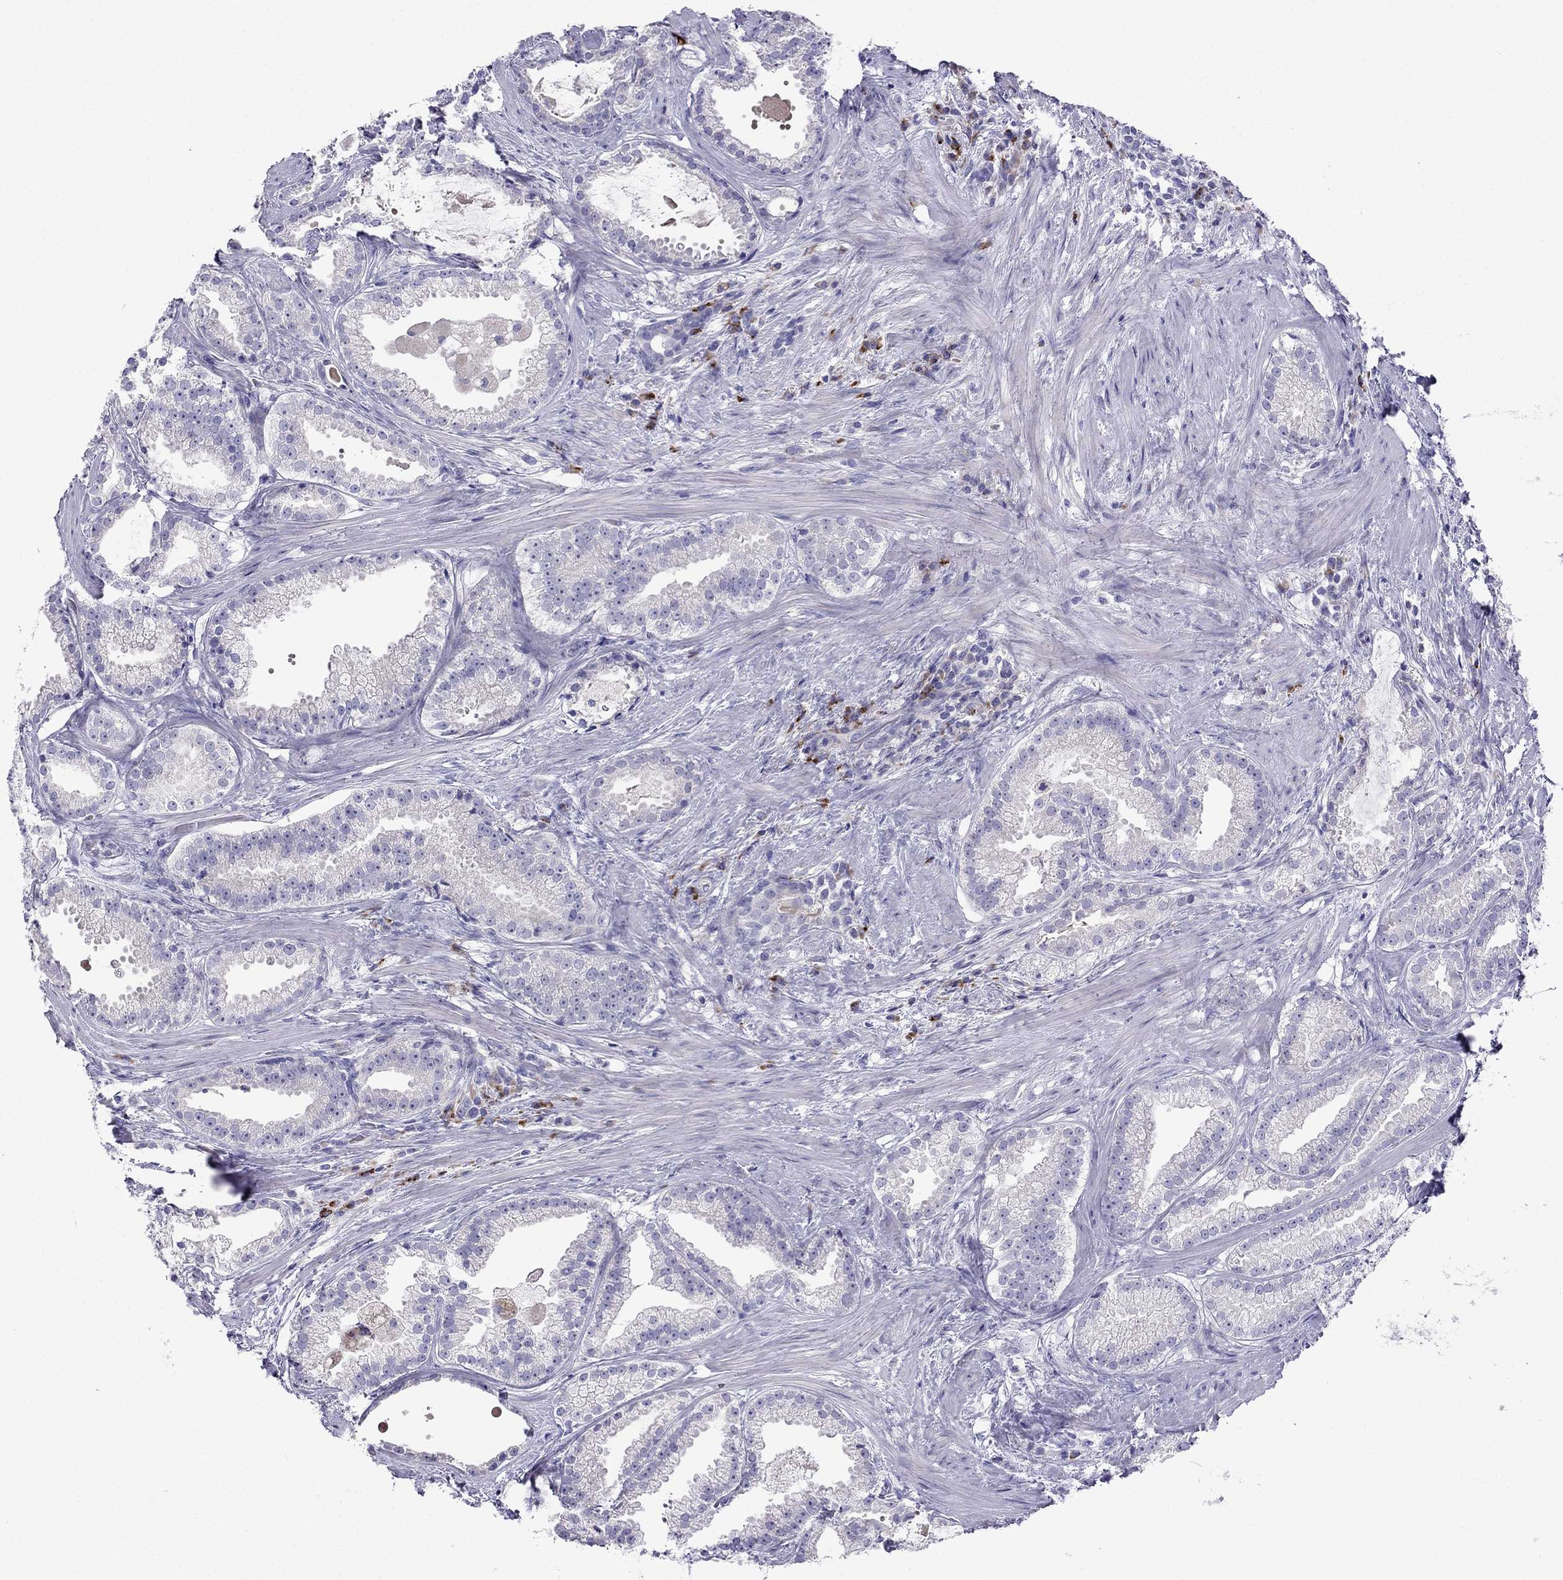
{"staining": {"intensity": "negative", "quantity": "none", "location": "none"}, "tissue": "prostate cancer", "cell_type": "Tumor cells", "image_type": "cancer", "snomed": [{"axis": "morphology", "description": "Adenocarcinoma, NOS"}, {"axis": "morphology", "description": "Adenocarcinoma, High grade"}, {"axis": "topography", "description": "Prostate"}], "caption": "Immunohistochemical staining of human prostate cancer (high-grade adenocarcinoma) shows no significant expression in tumor cells. (DAB (3,3'-diaminobenzidine) immunohistochemistry (IHC) with hematoxylin counter stain).", "gene": "PATE1", "patient": {"sex": "male", "age": 64}}